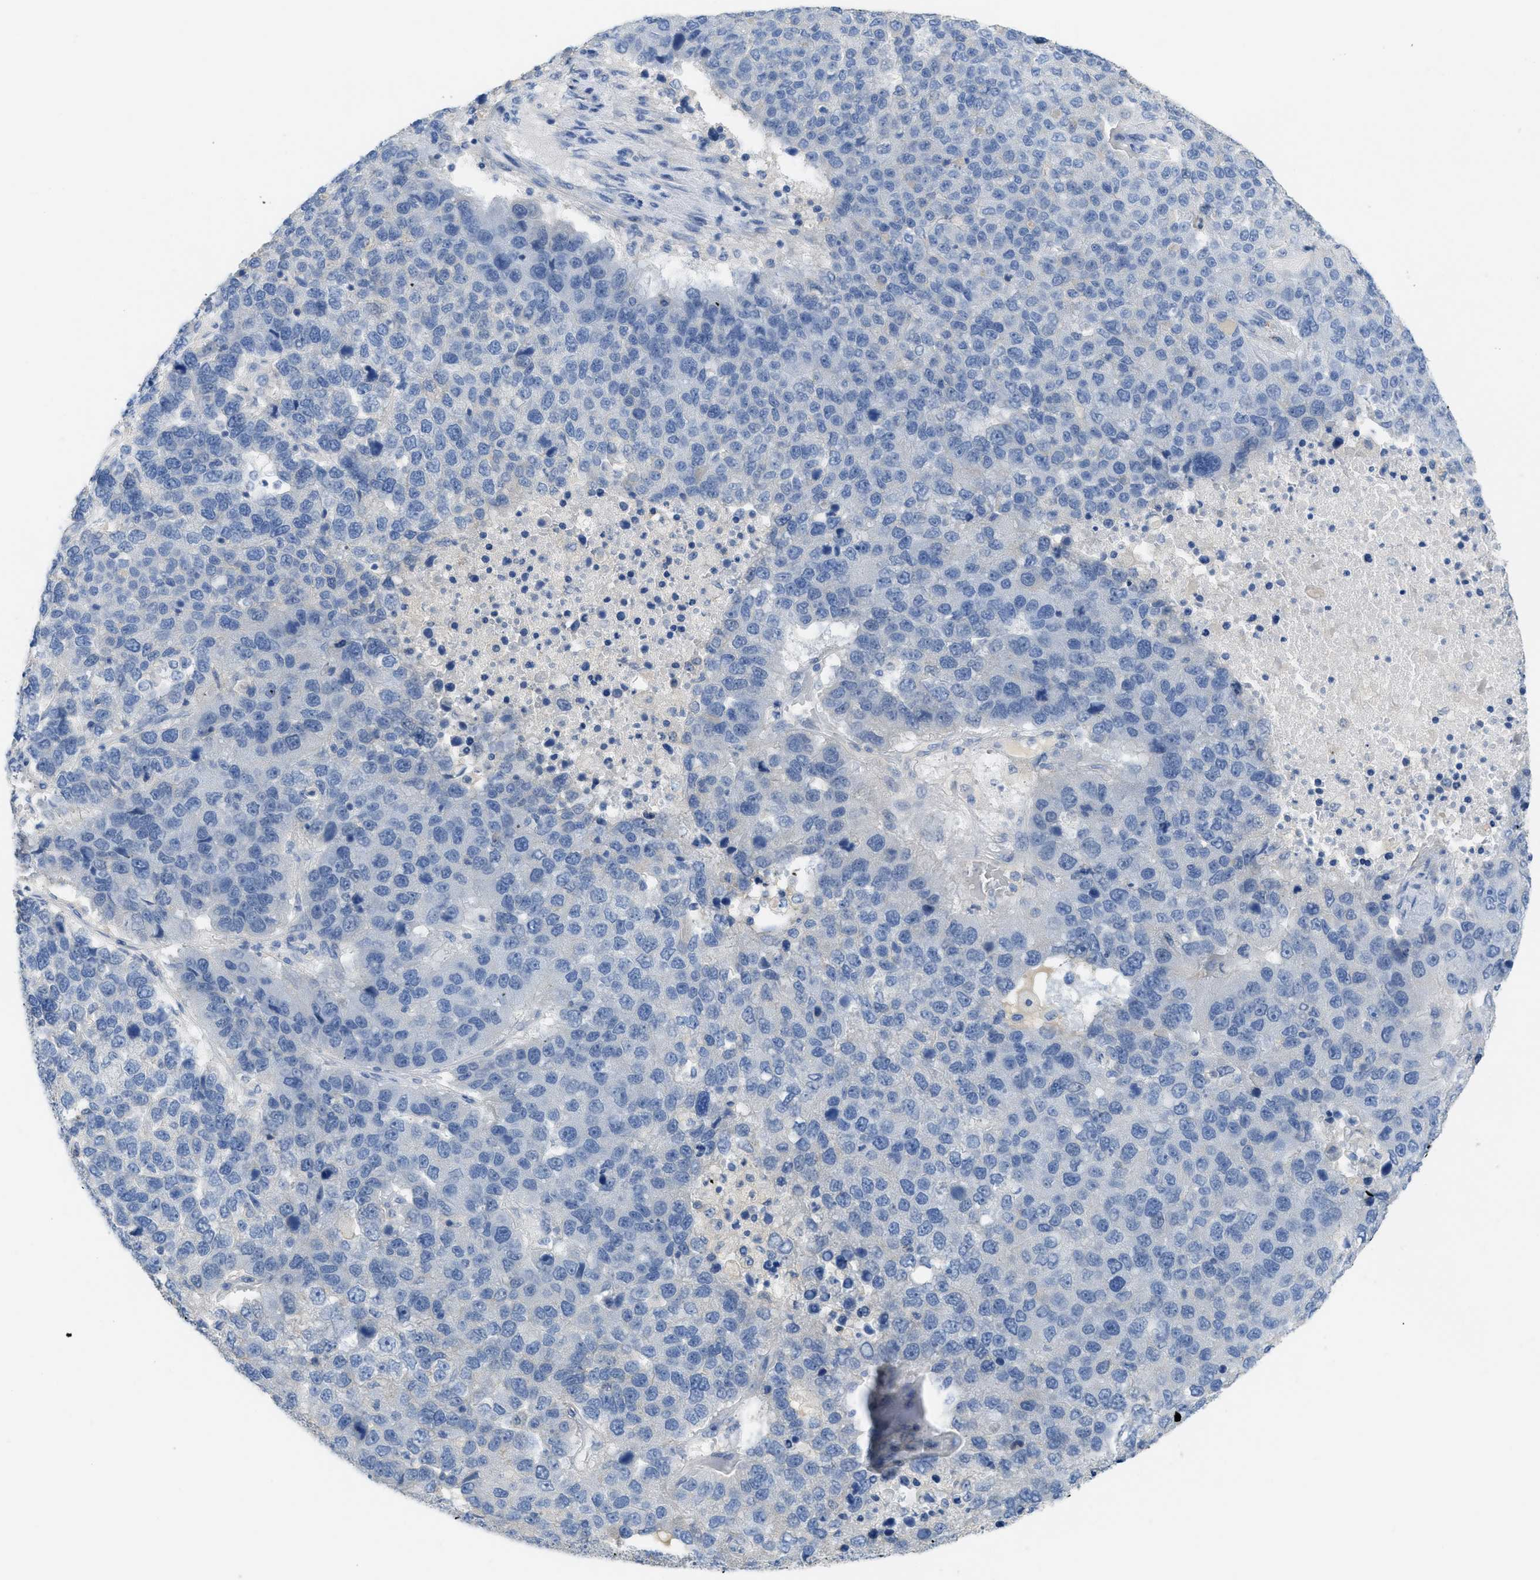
{"staining": {"intensity": "negative", "quantity": "none", "location": "none"}, "tissue": "pancreatic cancer", "cell_type": "Tumor cells", "image_type": "cancer", "snomed": [{"axis": "morphology", "description": "Adenocarcinoma, NOS"}, {"axis": "topography", "description": "Pancreas"}], "caption": "A histopathology image of pancreatic cancer stained for a protein demonstrates no brown staining in tumor cells.", "gene": "CNNM4", "patient": {"sex": "female", "age": 61}}